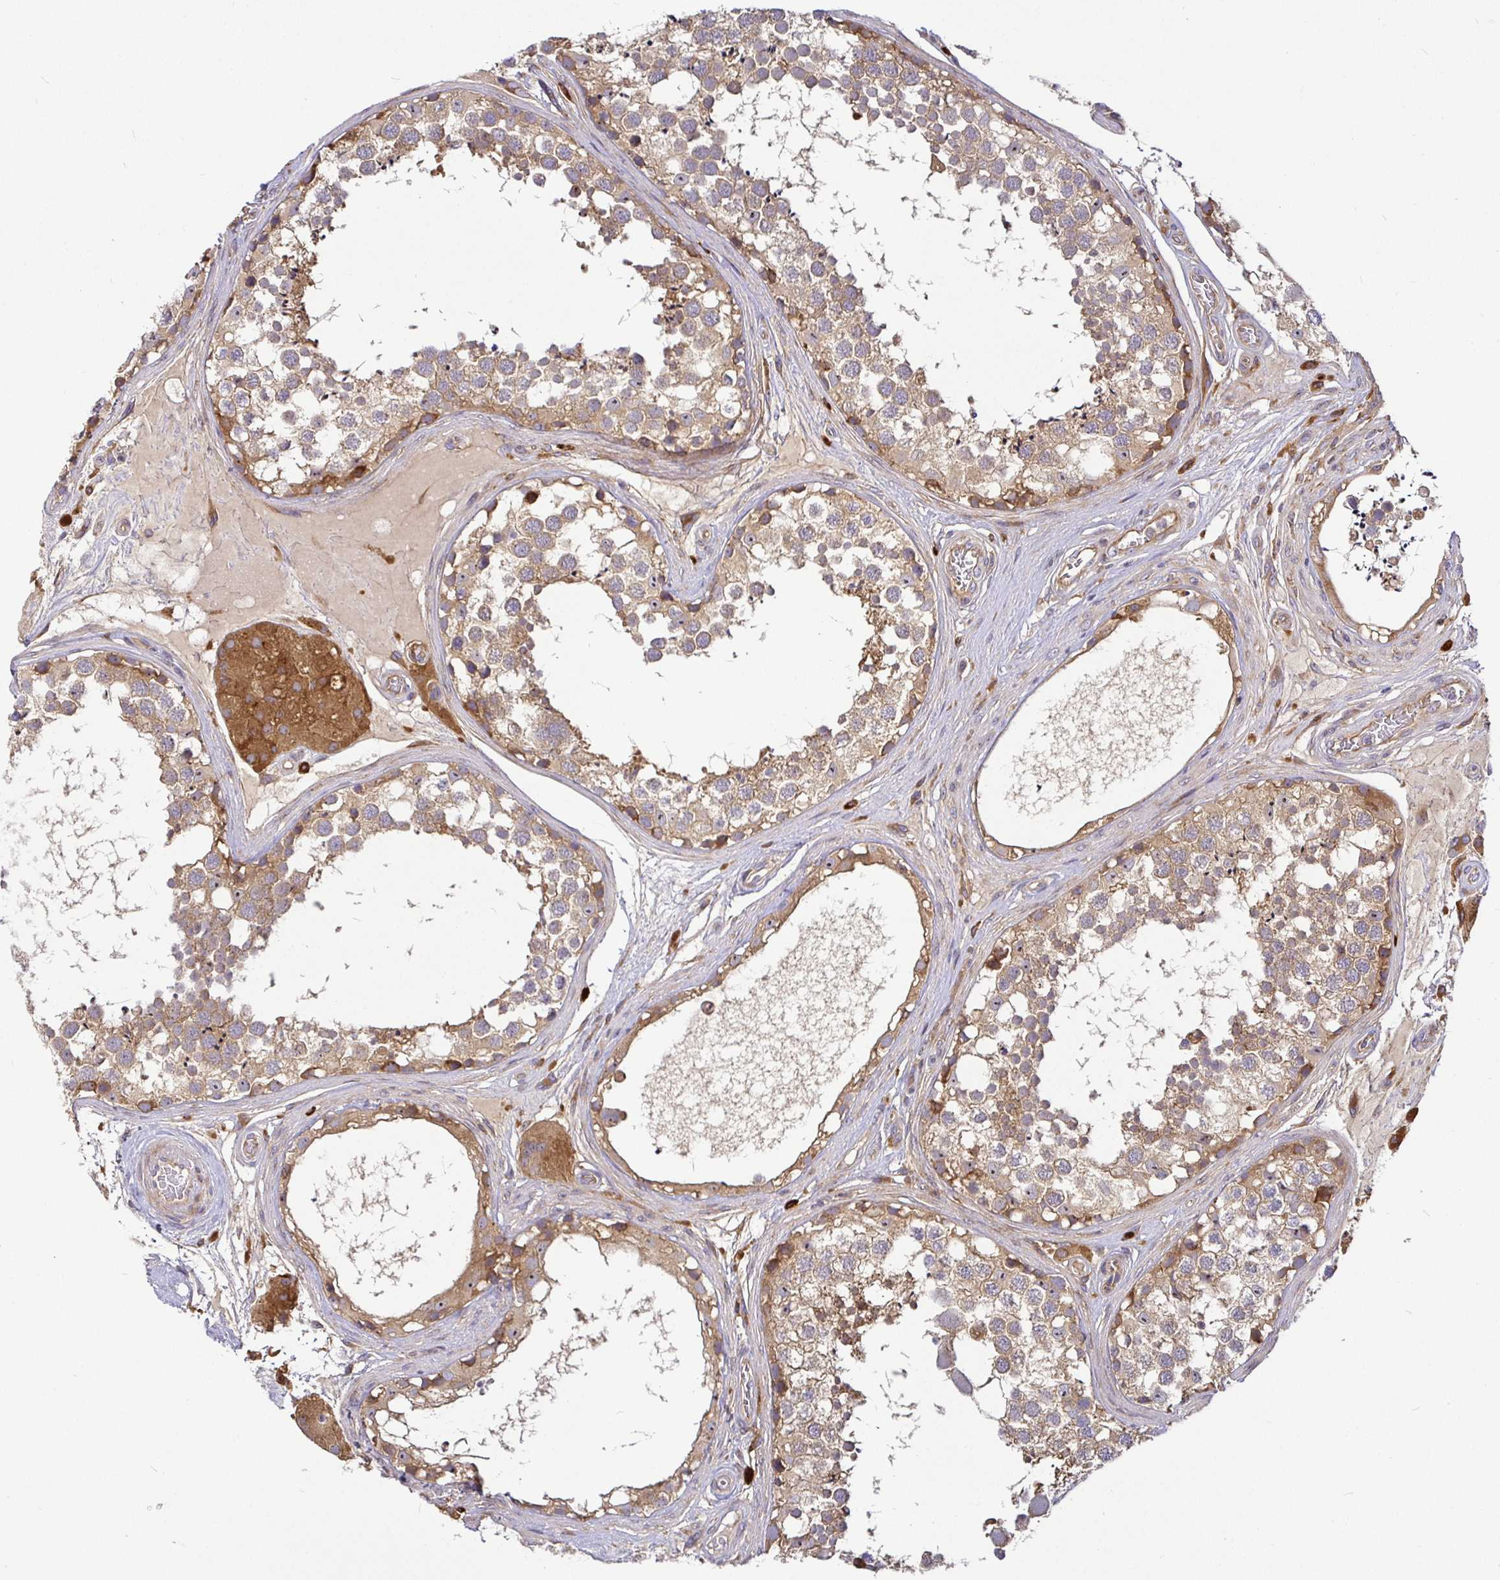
{"staining": {"intensity": "moderate", "quantity": ">75%", "location": "cytoplasmic/membranous"}, "tissue": "testis", "cell_type": "Cells in seminiferous ducts", "image_type": "normal", "snomed": [{"axis": "morphology", "description": "Normal tissue, NOS"}, {"axis": "morphology", "description": "Seminoma, NOS"}, {"axis": "topography", "description": "Testis"}], "caption": "This is a histology image of IHC staining of normal testis, which shows moderate positivity in the cytoplasmic/membranous of cells in seminiferous ducts.", "gene": "SNX8", "patient": {"sex": "male", "age": 65}}